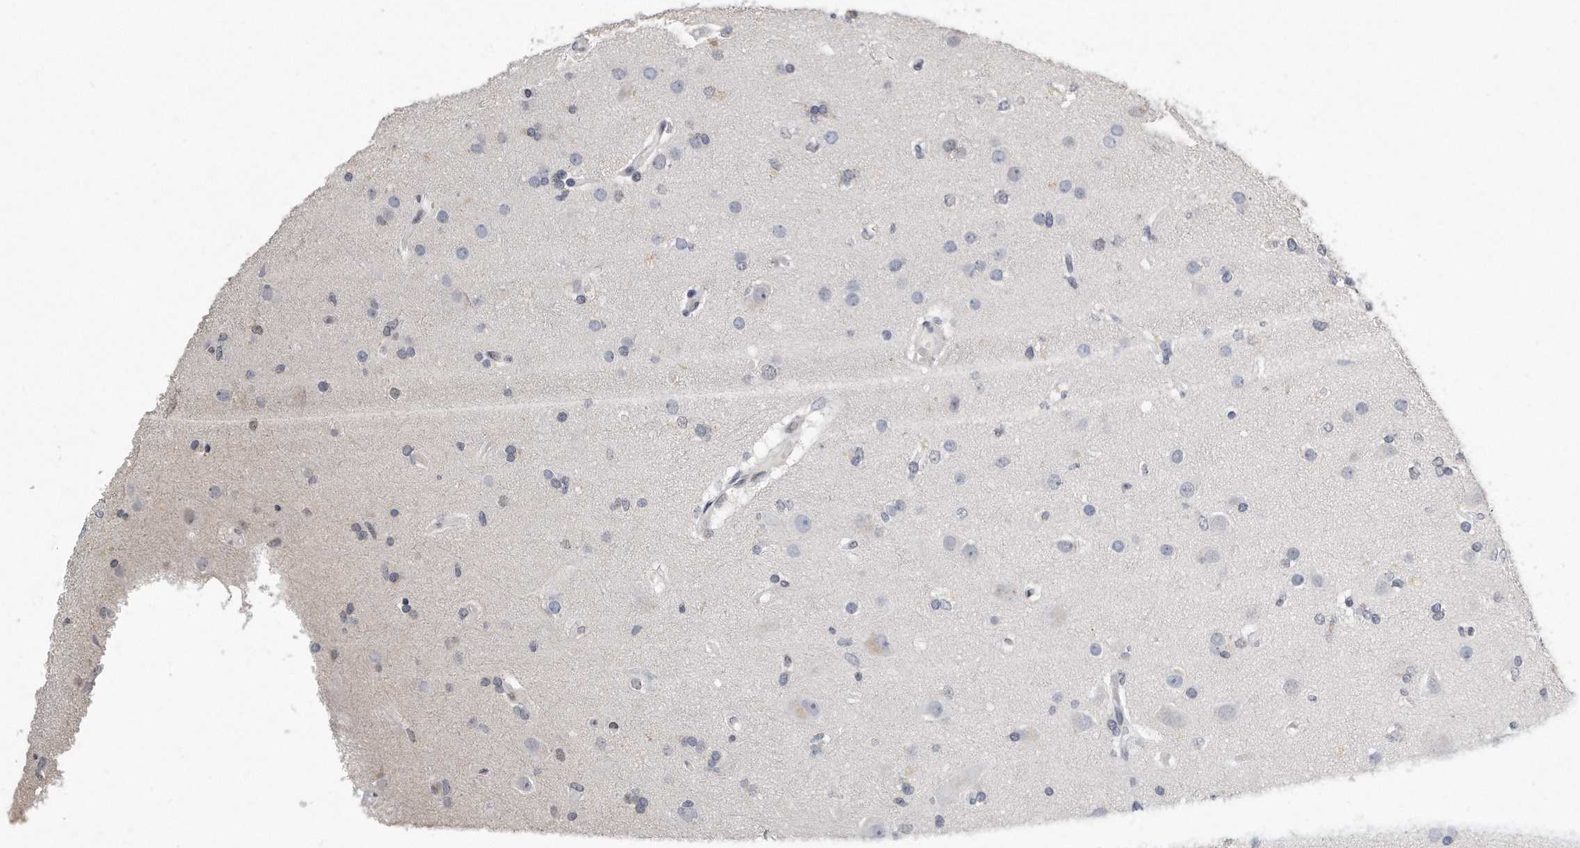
{"staining": {"intensity": "negative", "quantity": "none", "location": "none"}, "tissue": "glioma", "cell_type": "Tumor cells", "image_type": "cancer", "snomed": [{"axis": "morphology", "description": "Glioma, malignant, High grade"}, {"axis": "topography", "description": "Brain"}], "caption": "Immunohistochemistry of human malignant high-grade glioma displays no staining in tumor cells.", "gene": "CTBP2", "patient": {"sex": "female", "age": 59}}